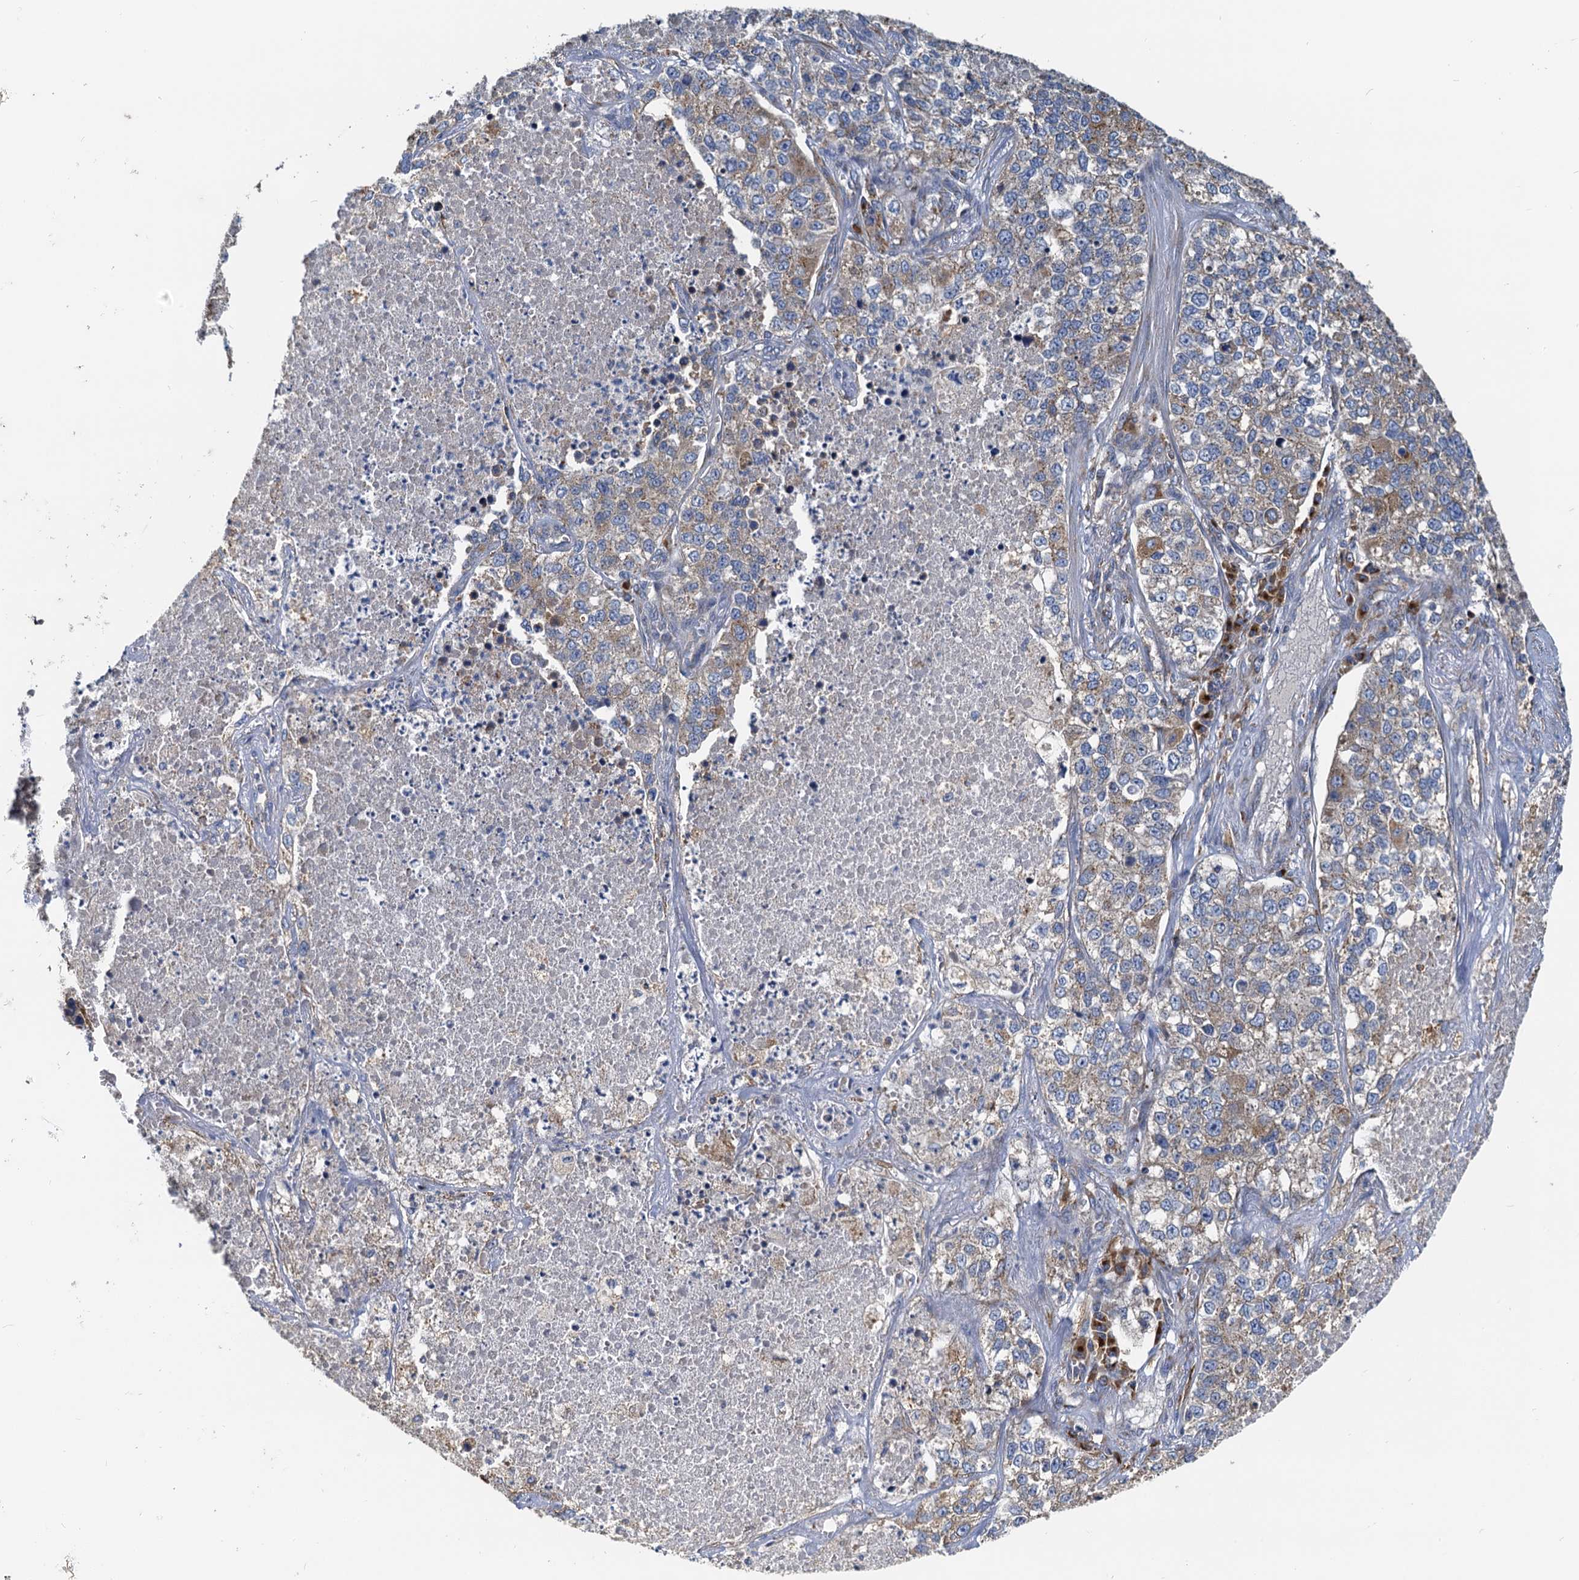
{"staining": {"intensity": "moderate", "quantity": "25%-75%", "location": "cytoplasmic/membranous"}, "tissue": "lung cancer", "cell_type": "Tumor cells", "image_type": "cancer", "snomed": [{"axis": "morphology", "description": "Adenocarcinoma, NOS"}, {"axis": "topography", "description": "Lung"}], "caption": "Immunohistochemical staining of human lung cancer reveals moderate cytoplasmic/membranous protein staining in approximately 25%-75% of tumor cells.", "gene": "NKAPD1", "patient": {"sex": "male", "age": 49}}